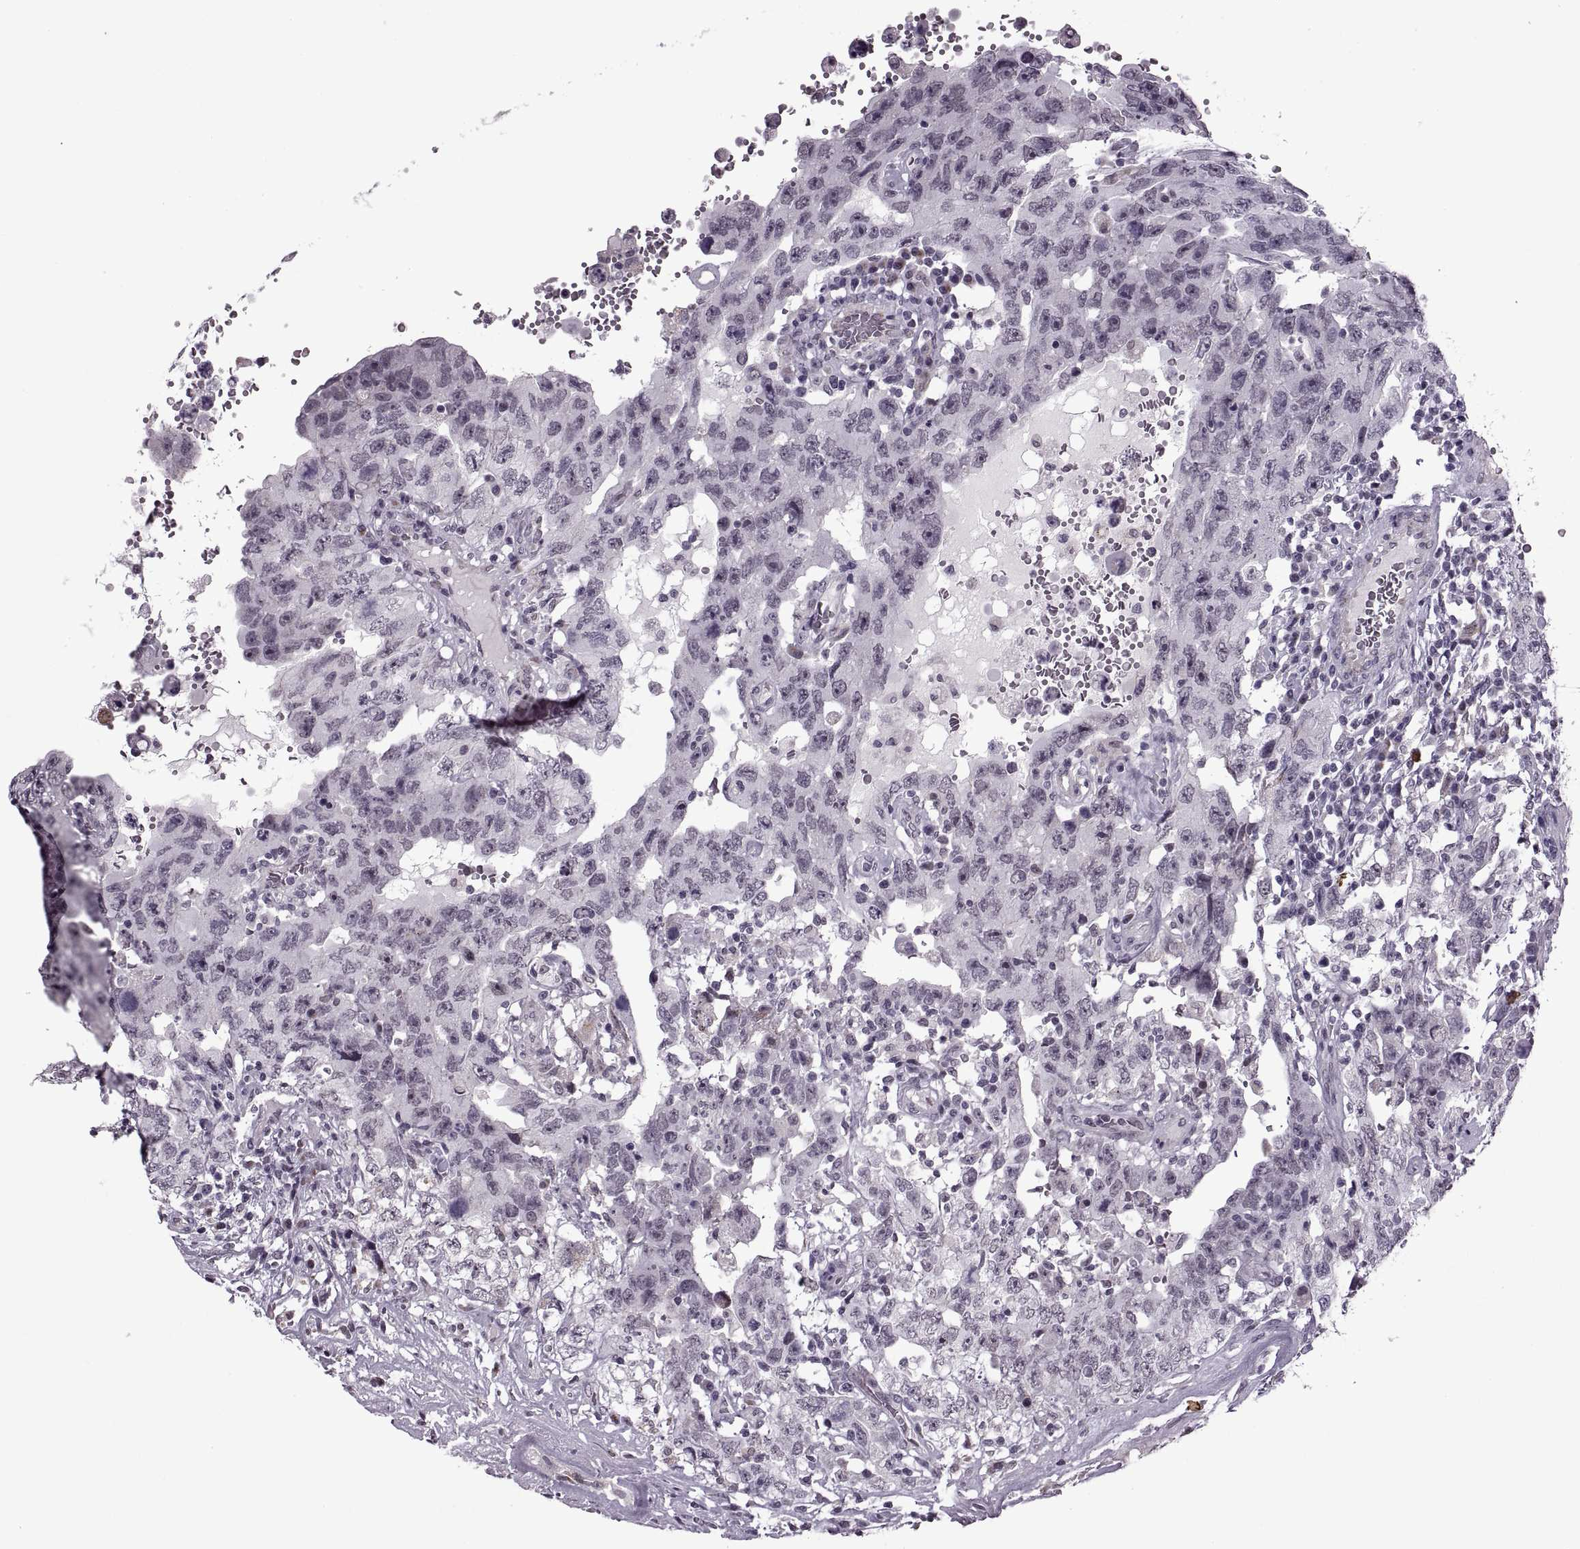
{"staining": {"intensity": "negative", "quantity": "none", "location": "none"}, "tissue": "testis cancer", "cell_type": "Tumor cells", "image_type": "cancer", "snomed": [{"axis": "morphology", "description": "Carcinoma, Embryonal, NOS"}, {"axis": "topography", "description": "Testis"}], "caption": "Immunohistochemistry (IHC) micrograph of testis embryonal carcinoma stained for a protein (brown), which exhibits no staining in tumor cells.", "gene": "PRSS37", "patient": {"sex": "male", "age": 26}}